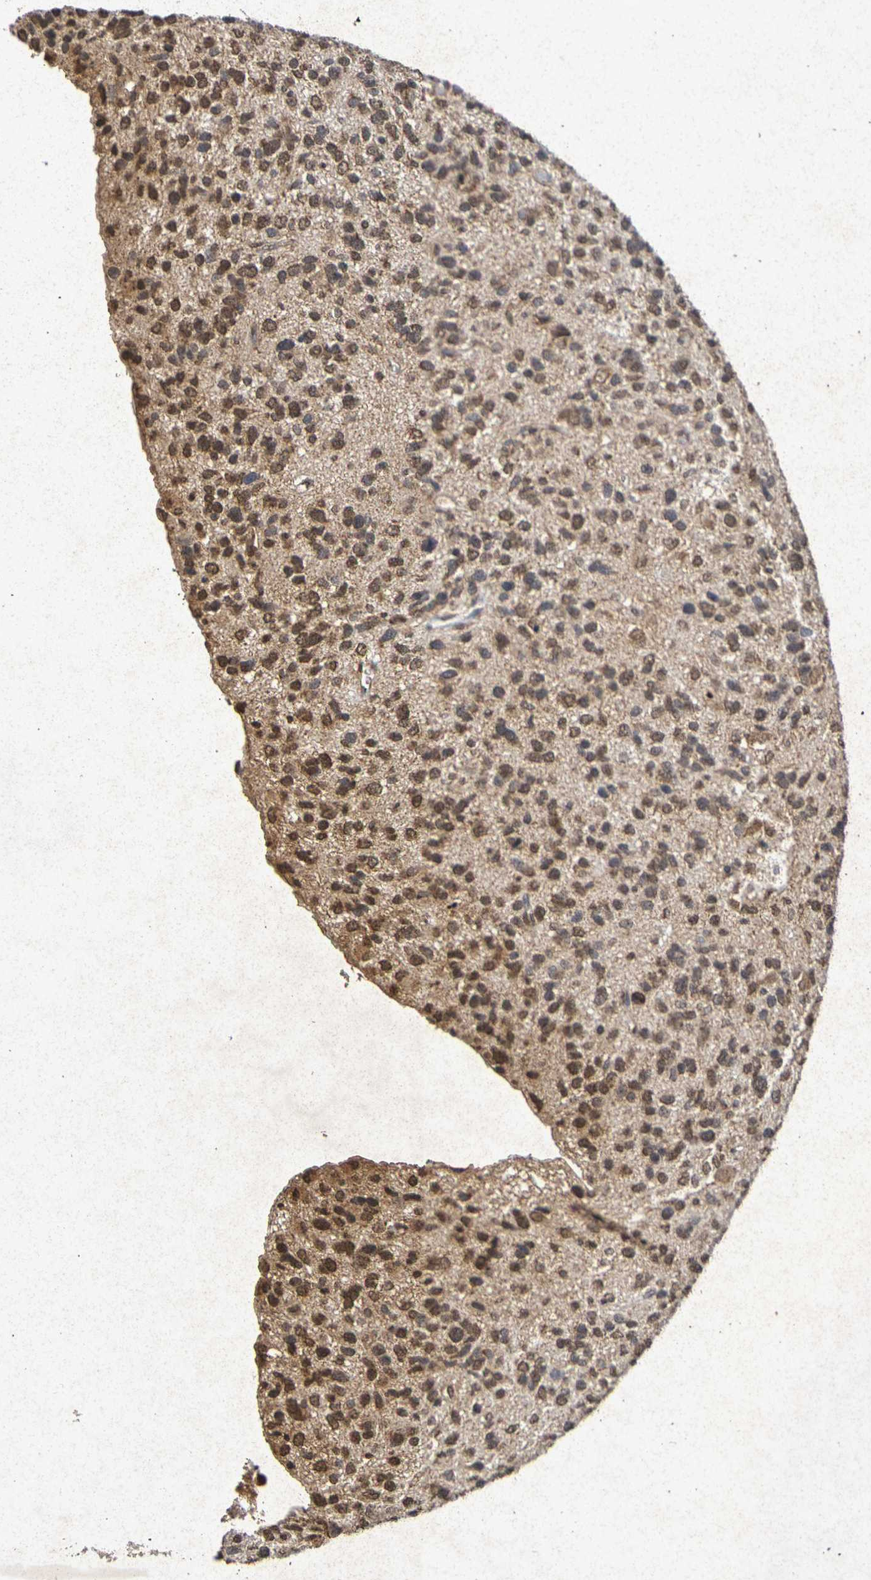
{"staining": {"intensity": "moderate", "quantity": ">75%", "location": "cytoplasmic/membranous,nuclear"}, "tissue": "glioma", "cell_type": "Tumor cells", "image_type": "cancer", "snomed": [{"axis": "morphology", "description": "Glioma, malignant, High grade"}, {"axis": "topography", "description": "Brain"}], "caption": "Glioma stained for a protein (brown) reveals moderate cytoplasmic/membranous and nuclear positive positivity in about >75% of tumor cells.", "gene": "GUCY1A2", "patient": {"sex": "female", "age": 58}}